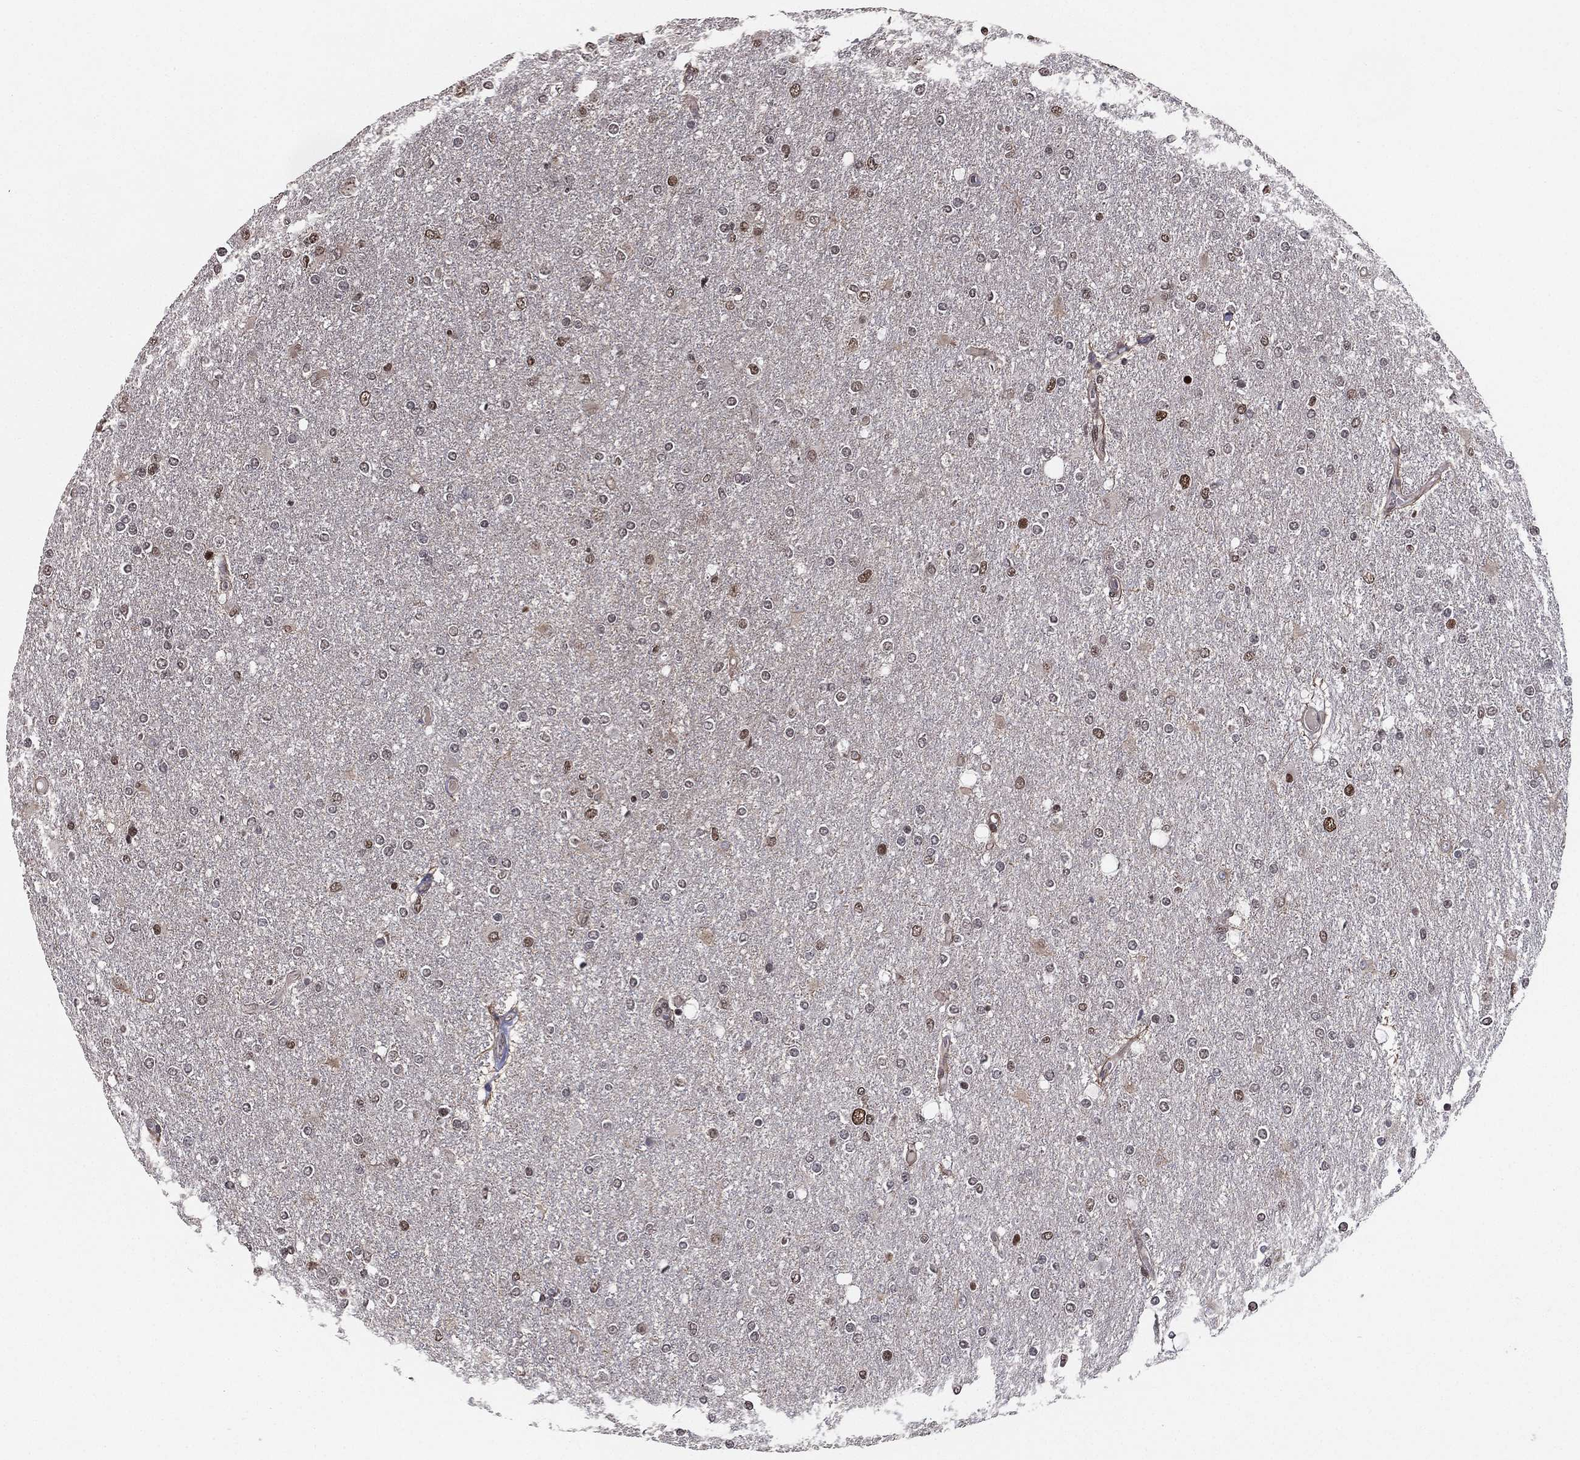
{"staining": {"intensity": "moderate", "quantity": "25%-75%", "location": "cytoplasmic/membranous,nuclear"}, "tissue": "glioma", "cell_type": "Tumor cells", "image_type": "cancer", "snomed": [{"axis": "morphology", "description": "Glioma, malignant, High grade"}, {"axis": "topography", "description": "Cerebral cortex"}], "caption": "Immunohistochemical staining of glioma reveals medium levels of moderate cytoplasmic/membranous and nuclear protein positivity in approximately 25%-75% of tumor cells. (DAB = brown stain, brightfield microscopy at high magnification).", "gene": "RARB", "patient": {"sex": "male", "age": 70}}